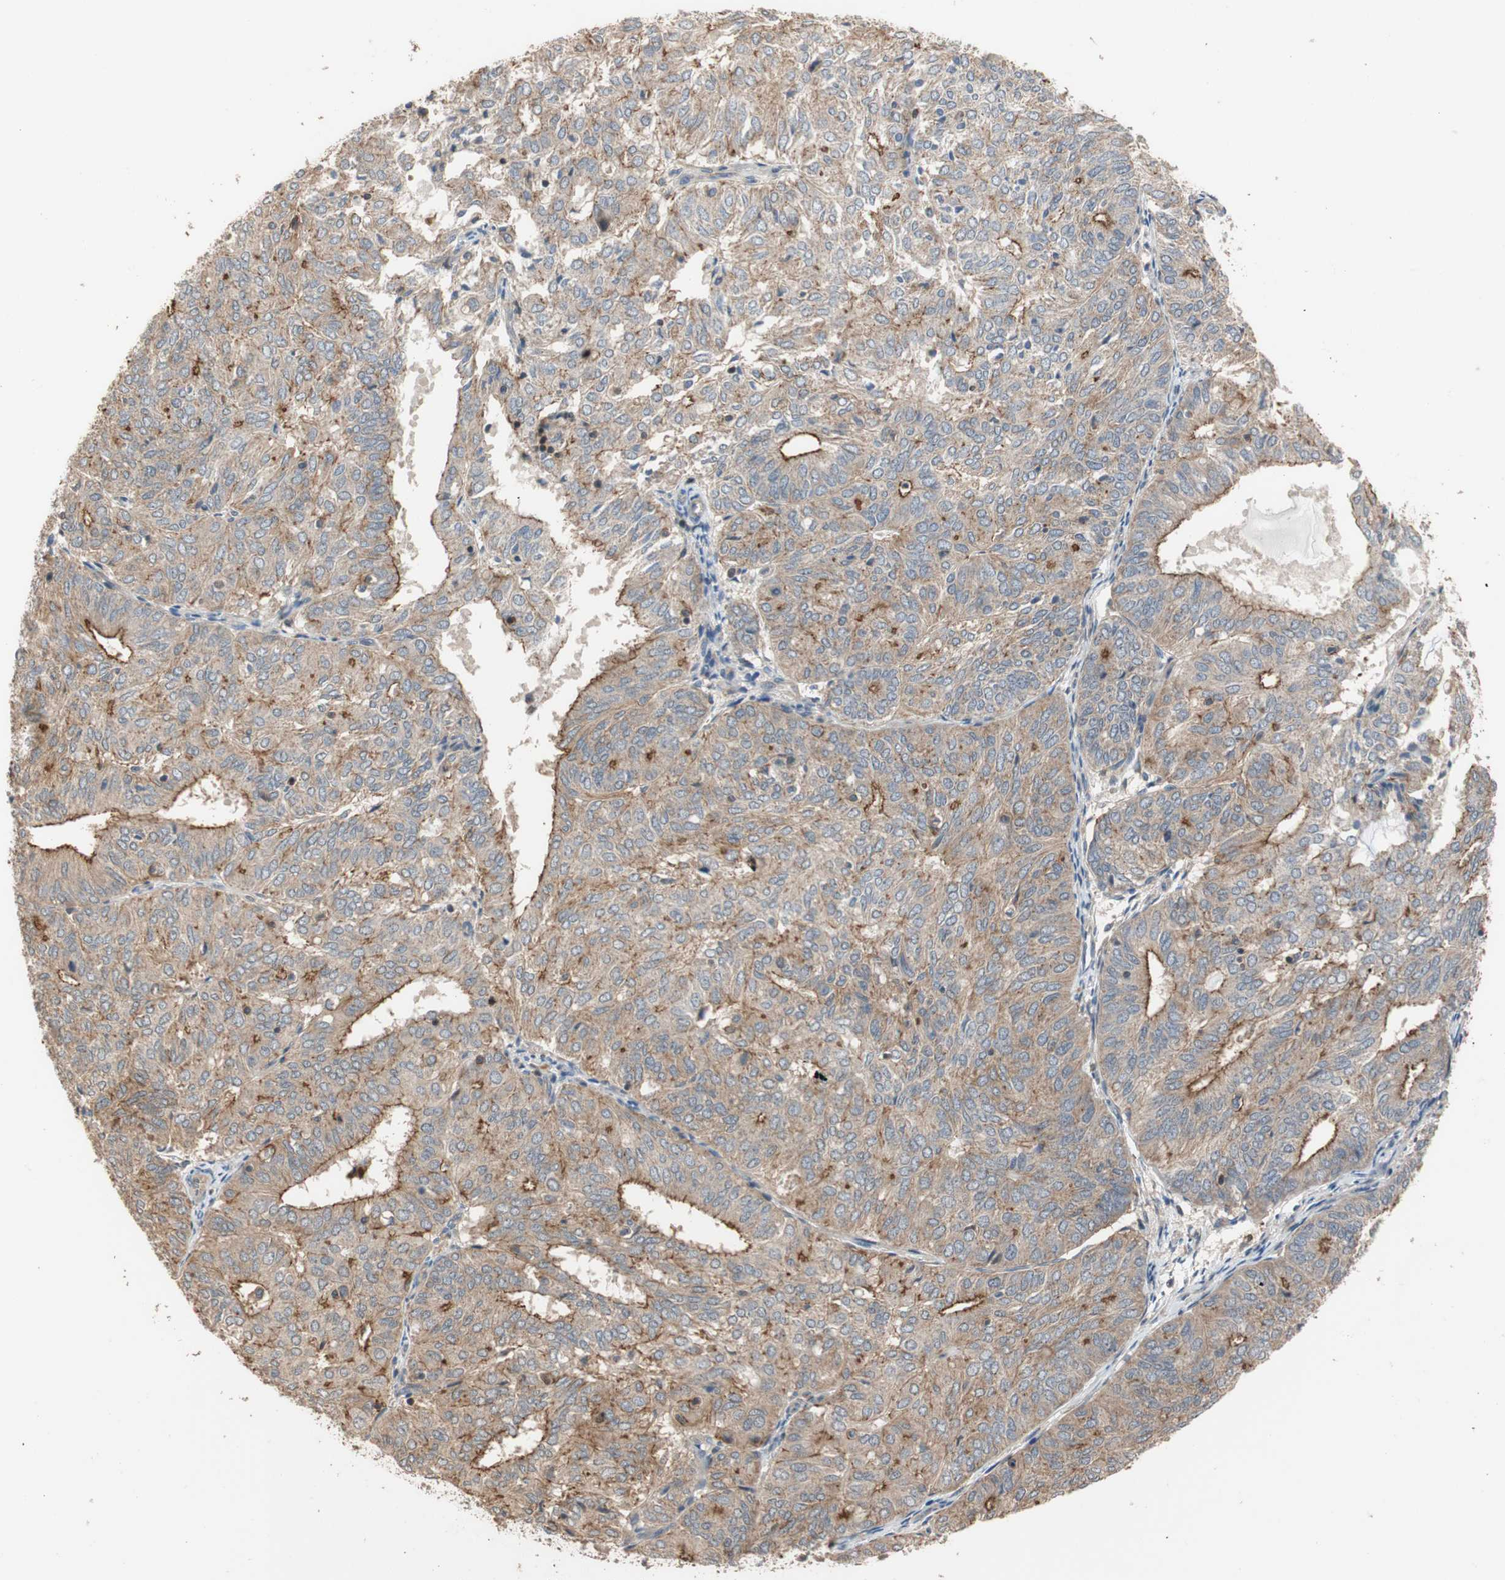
{"staining": {"intensity": "strong", "quantity": ">75%", "location": "cytoplasmic/membranous"}, "tissue": "endometrial cancer", "cell_type": "Tumor cells", "image_type": "cancer", "snomed": [{"axis": "morphology", "description": "Adenocarcinoma, NOS"}, {"axis": "topography", "description": "Uterus"}], "caption": "Tumor cells show high levels of strong cytoplasmic/membranous staining in approximately >75% of cells in human endometrial cancer.", "gene": "MAP4K2", "patient": {"sex": "female", "age": 60}}